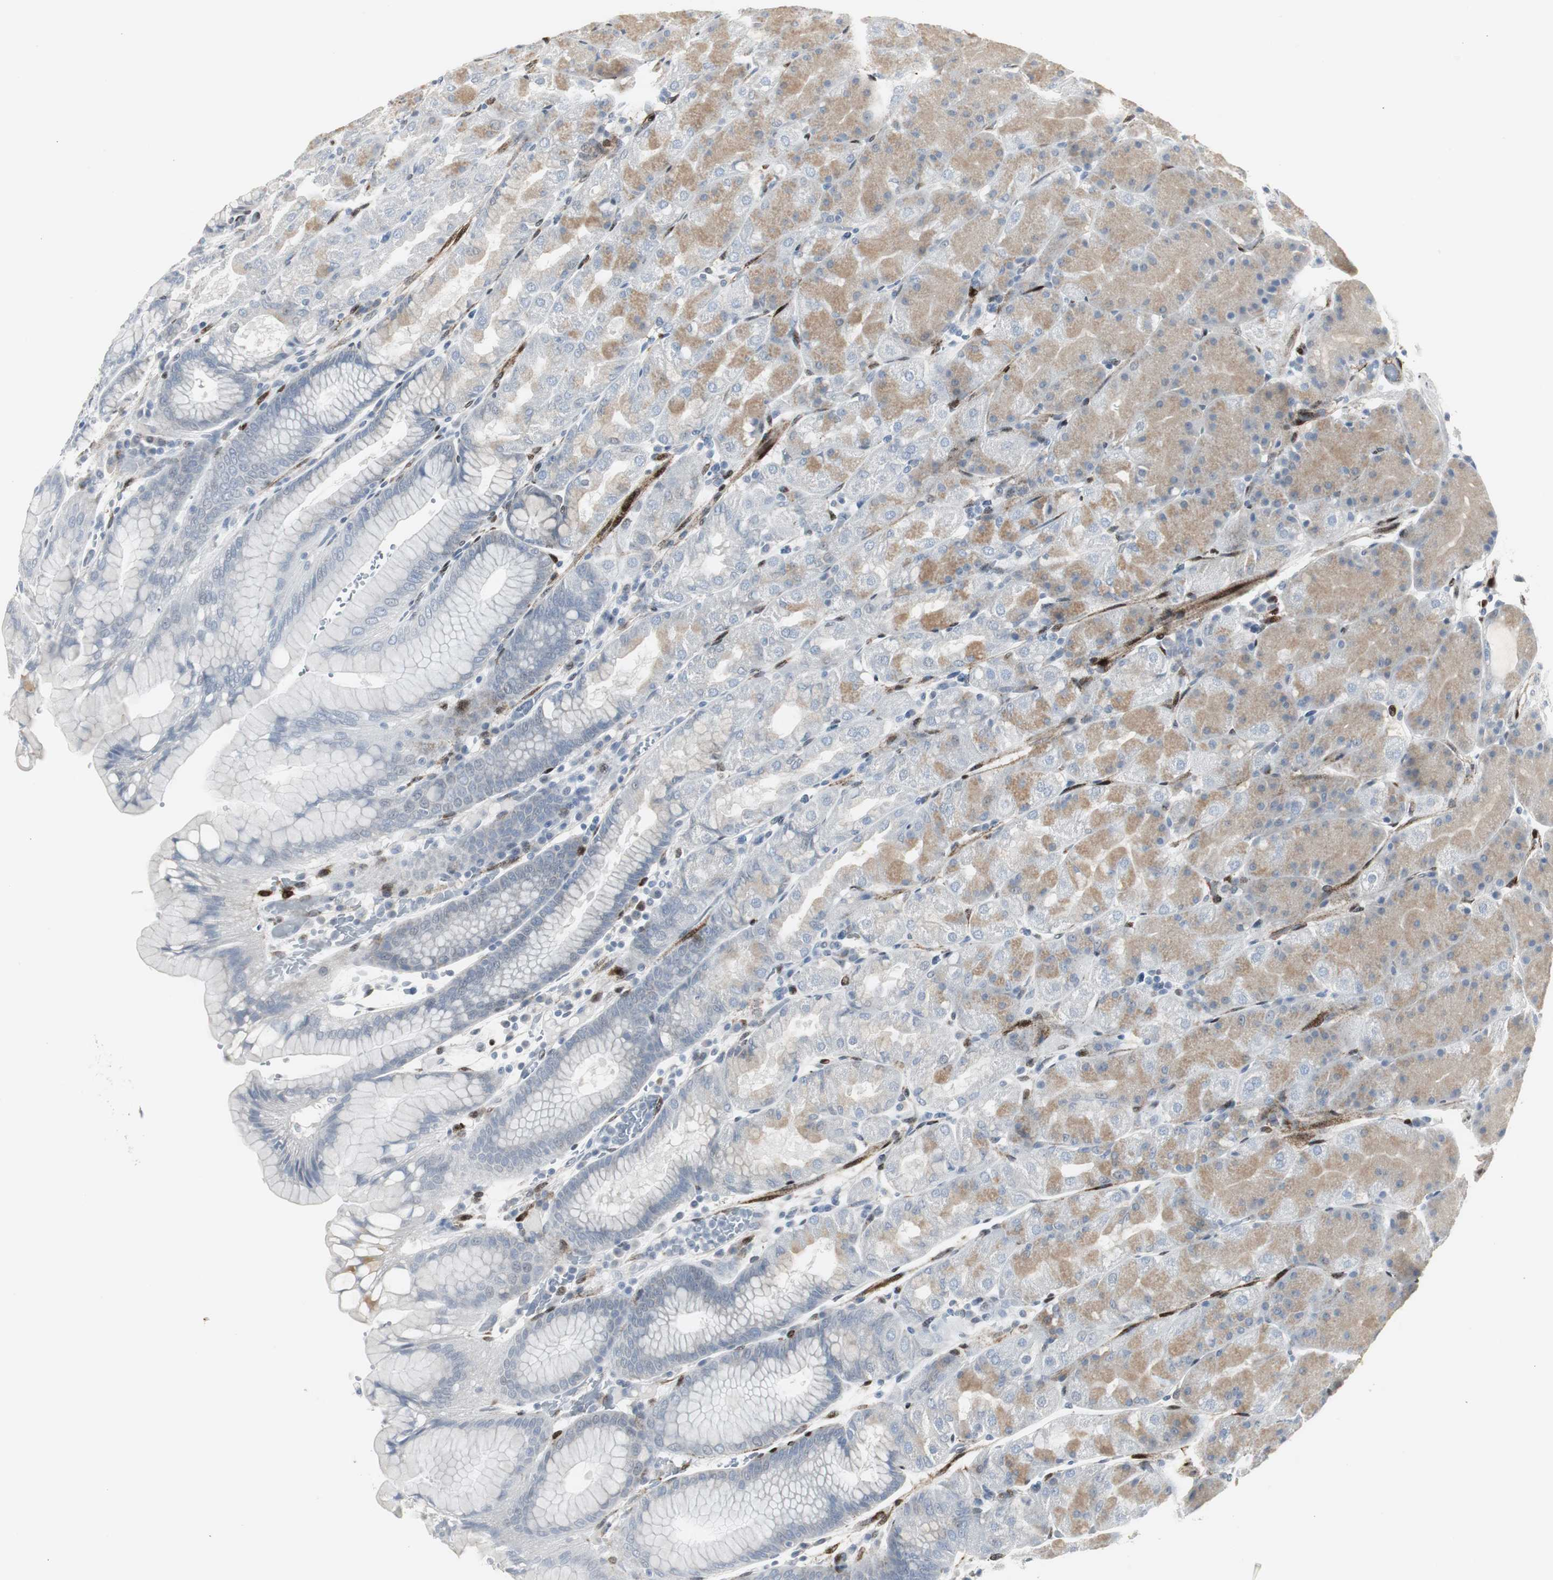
{"staining": {"intensity": "moderate", "quantity": "25%-75%", "location": "cytoplasmic/membranous"}, "tissue": "stomach", "cell_type": "Glandular cells", "image_type": "normal", "snomed": [{"axis": "morphology", "description": "Normal tissue, NOS"}, {"axis": "topography", "description": "Stomach, upper"}, {"axis": "topography", "description": "Stomach"}], "caption": "DAB (3,3'-diaminobenzidine) immunohistochemical staining of benign human stomach demonstrates moderate cytoplasmic/membranous protein expression in about 25%-75% of glandular cells.", "gene": "PPP1R14A", "patient": {"sex": "male", "age": 76}}